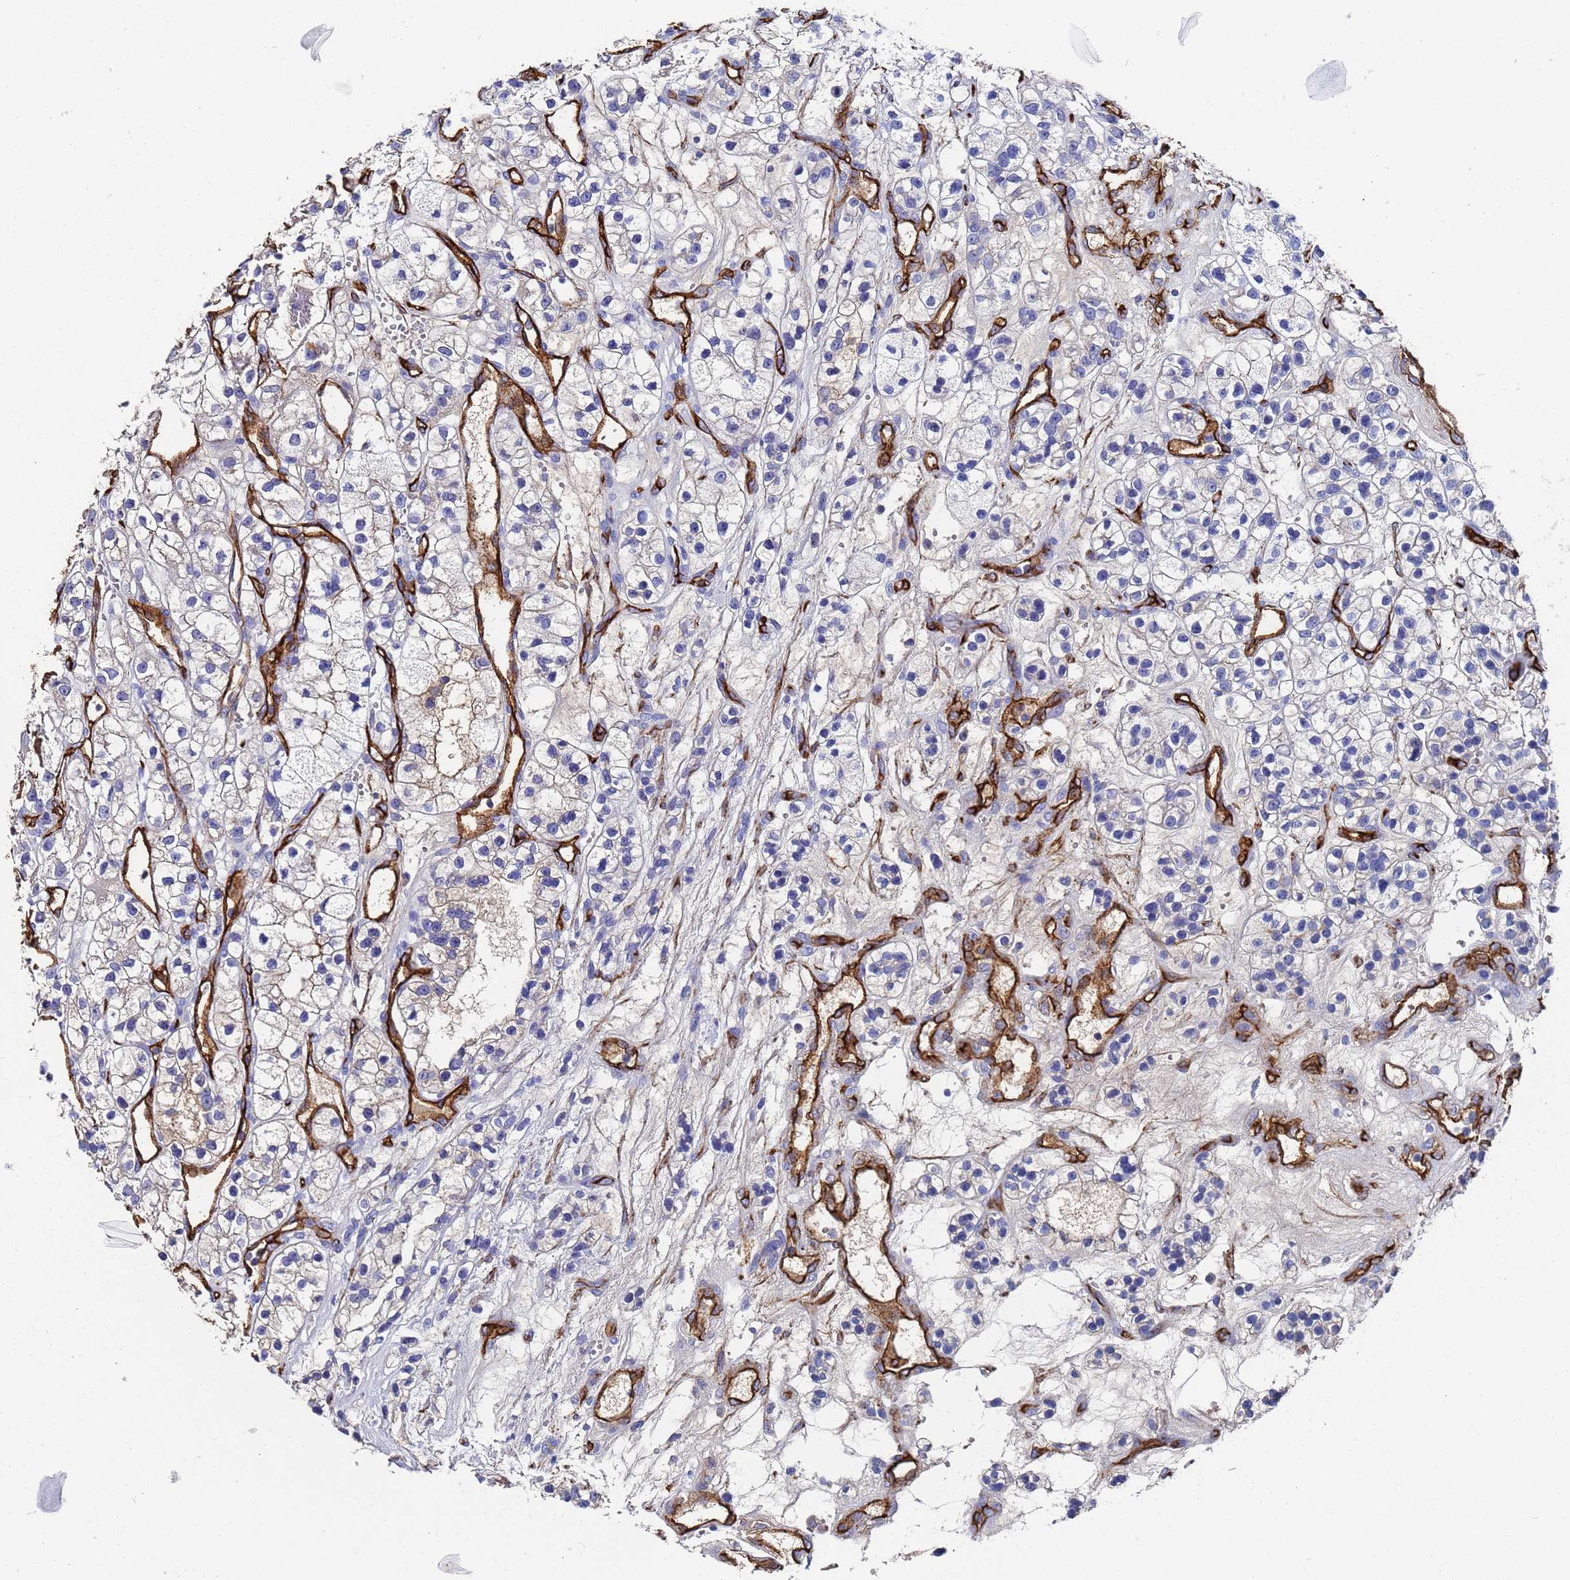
{"staining": {"intensity": "negative", "quantity": "none", "location": "none"}, "tissue": "renal cancer", "cell_type": "Tumor cells", "image_type": "cancer", "snomed": [{"axis": "morphology", "description": "Adenocarcinoma, NOS"}, {"axis": "topography", "description": "Kidney"}], "caption": "IHC micrograph of neoplastic tissue: human renal cancer (adenocarcinoma) stained with DAB (3,3'-diaminobenzidine) exhibits no significant protein positivity in tumor cells.", "gene": "ADIPOQ", "patient": {"sex": "female", "age": 57}}